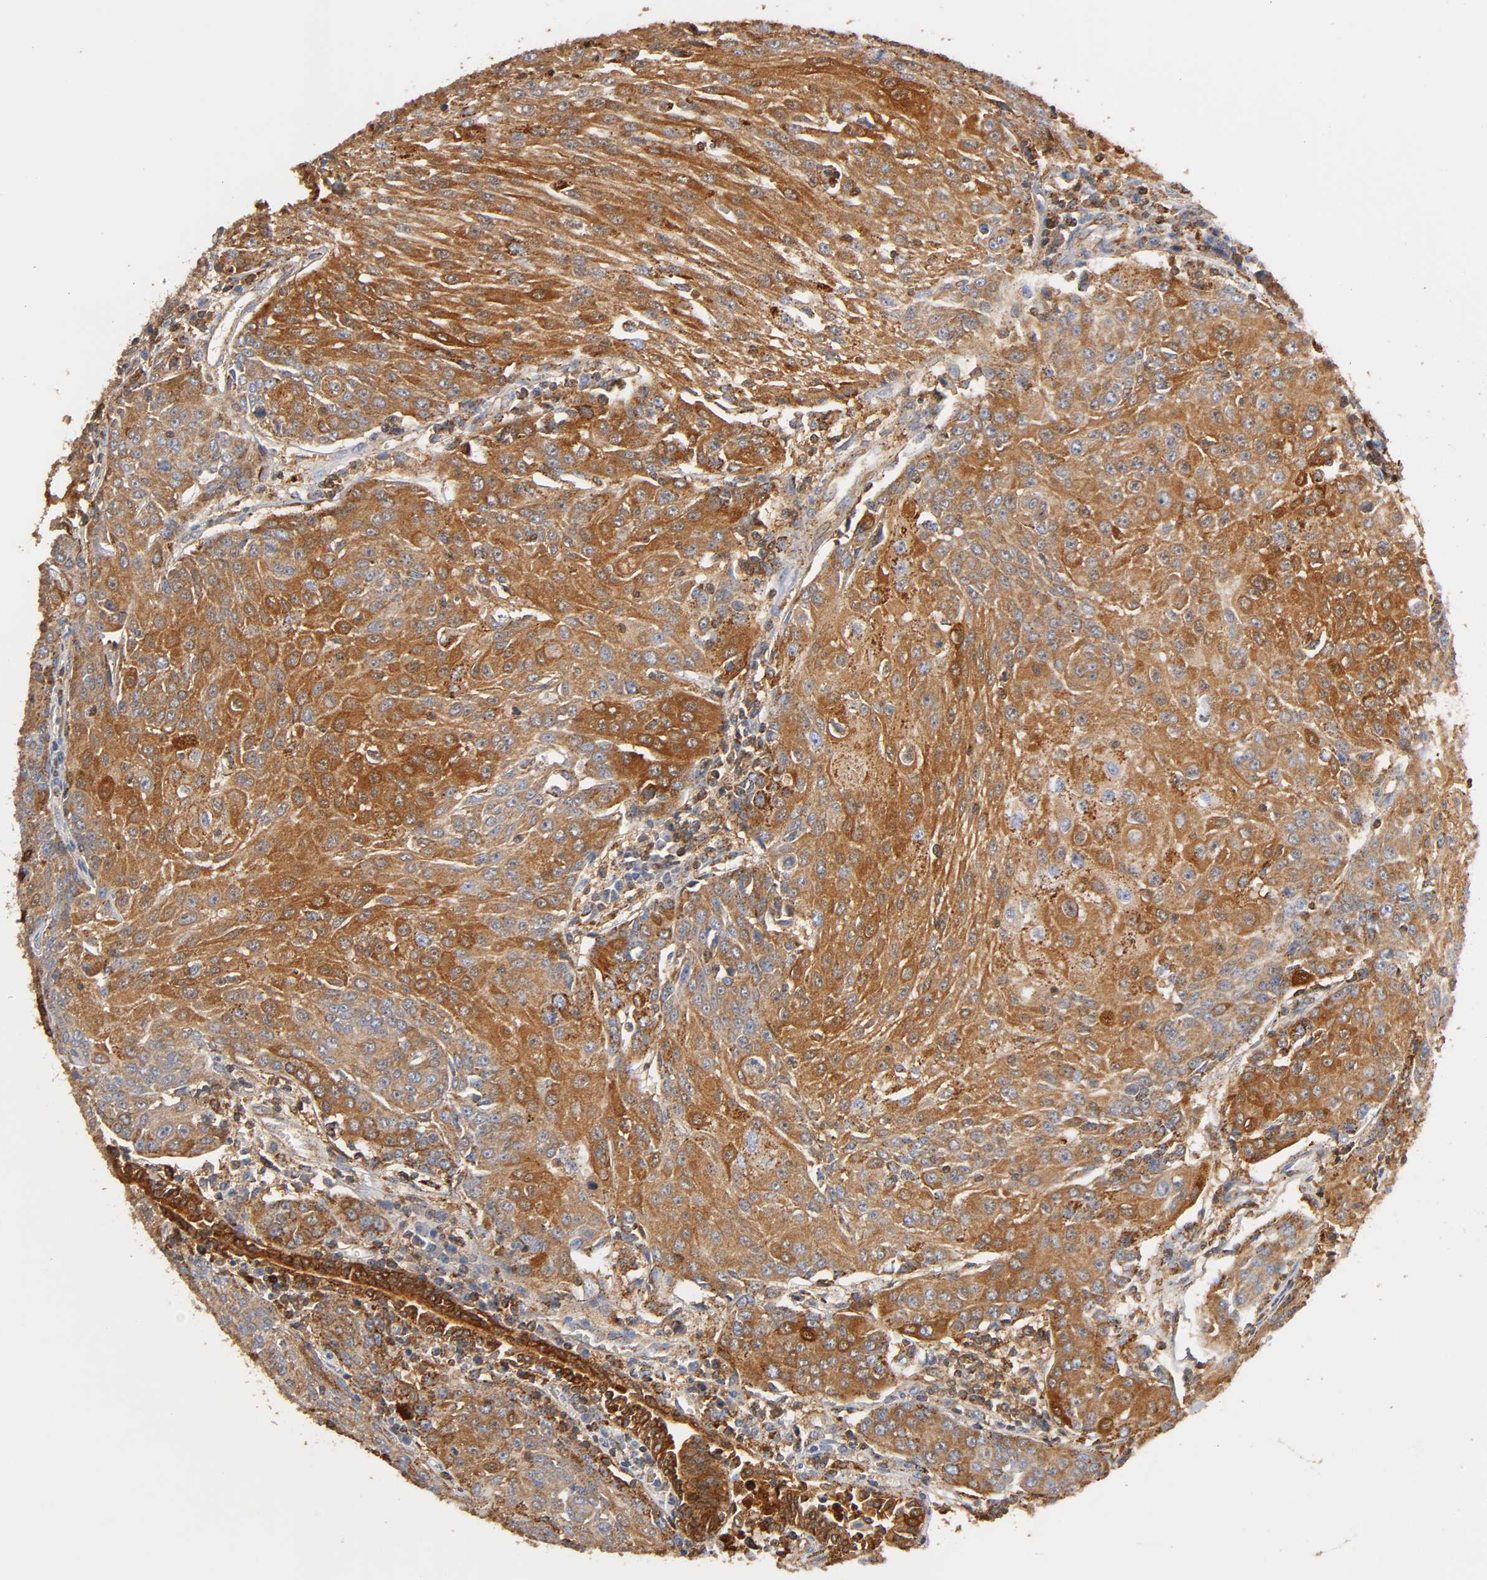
{"staining": {"intensity": "moderate", "quantity": ">75%", "location": "cytoplasmic/membranous"}, "tissue": "urothelial cancer", "cell_type": "Tumor cells", "image_type": "cancer", "snomed": [{"axis": "morphology", "description": "Urothelial carcinoma, High grade"}, {"axis": "topography", "description": "Urinary bladder"}], "caption": "High-grade urothelial carcinoma stained with a protein marker exhibits moderate staining in tumor cells.", "gene": "ANXA11", "patient": {"sex": "female", "age": 85}}